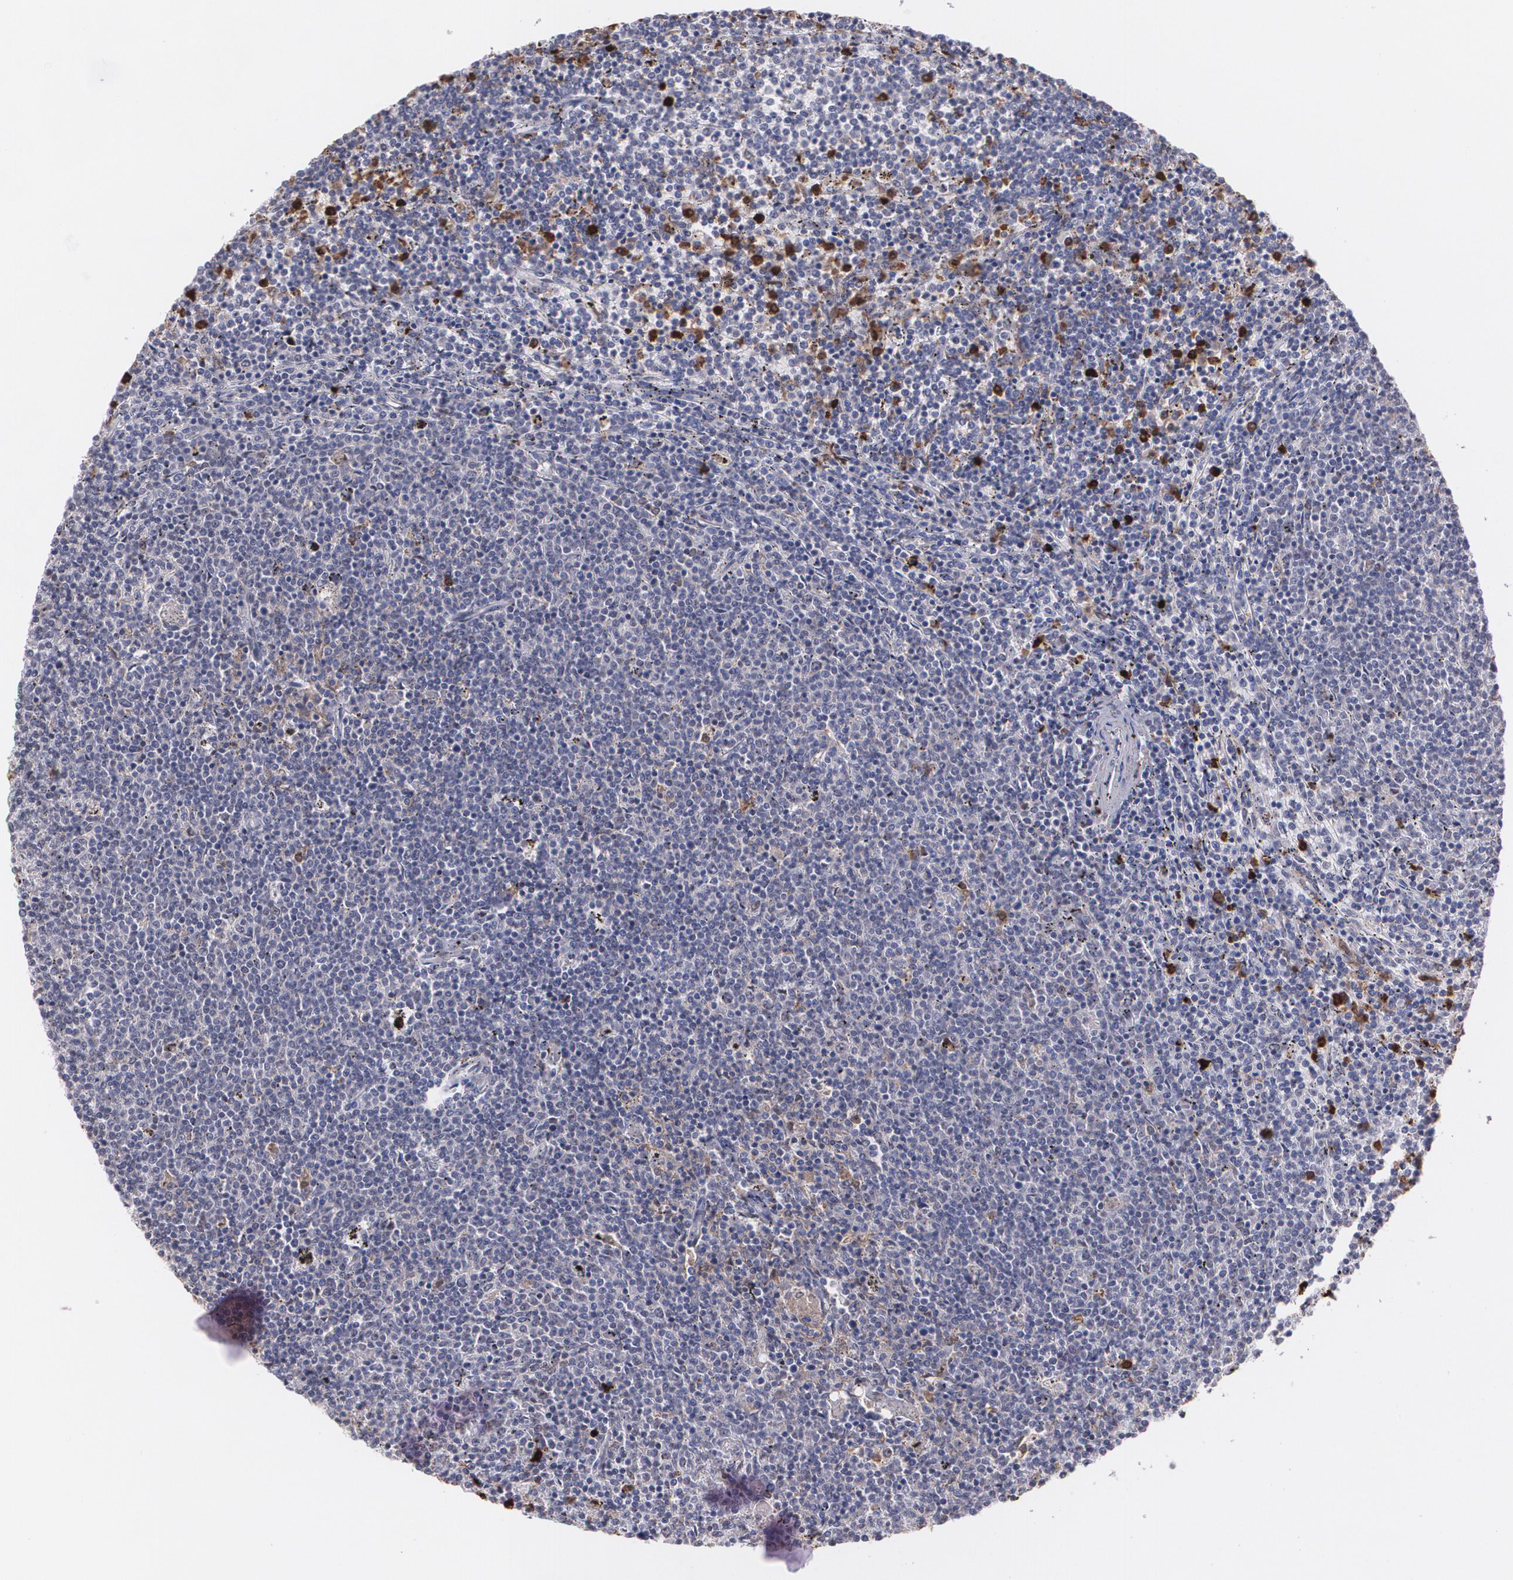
{"staining": {"intensity": "negative", "quantity": "none", "location": "none"}, "tissue": "lymphoma", "cell_type": "Tumor cells", "image_type": "cancer", "snomed": [{"axis": "morphology", "description": "Malignant lymphoma, non-Hodgkin's type, Low grade"}, {"axis": "topography", "description": "Spleen"}], "caption": "DAB immunohistochemical staining of human lymphoma shows no significant positivity in tumor cells.", "gene": "NCF2", "patient": {"sex": "female", "age": 50}}